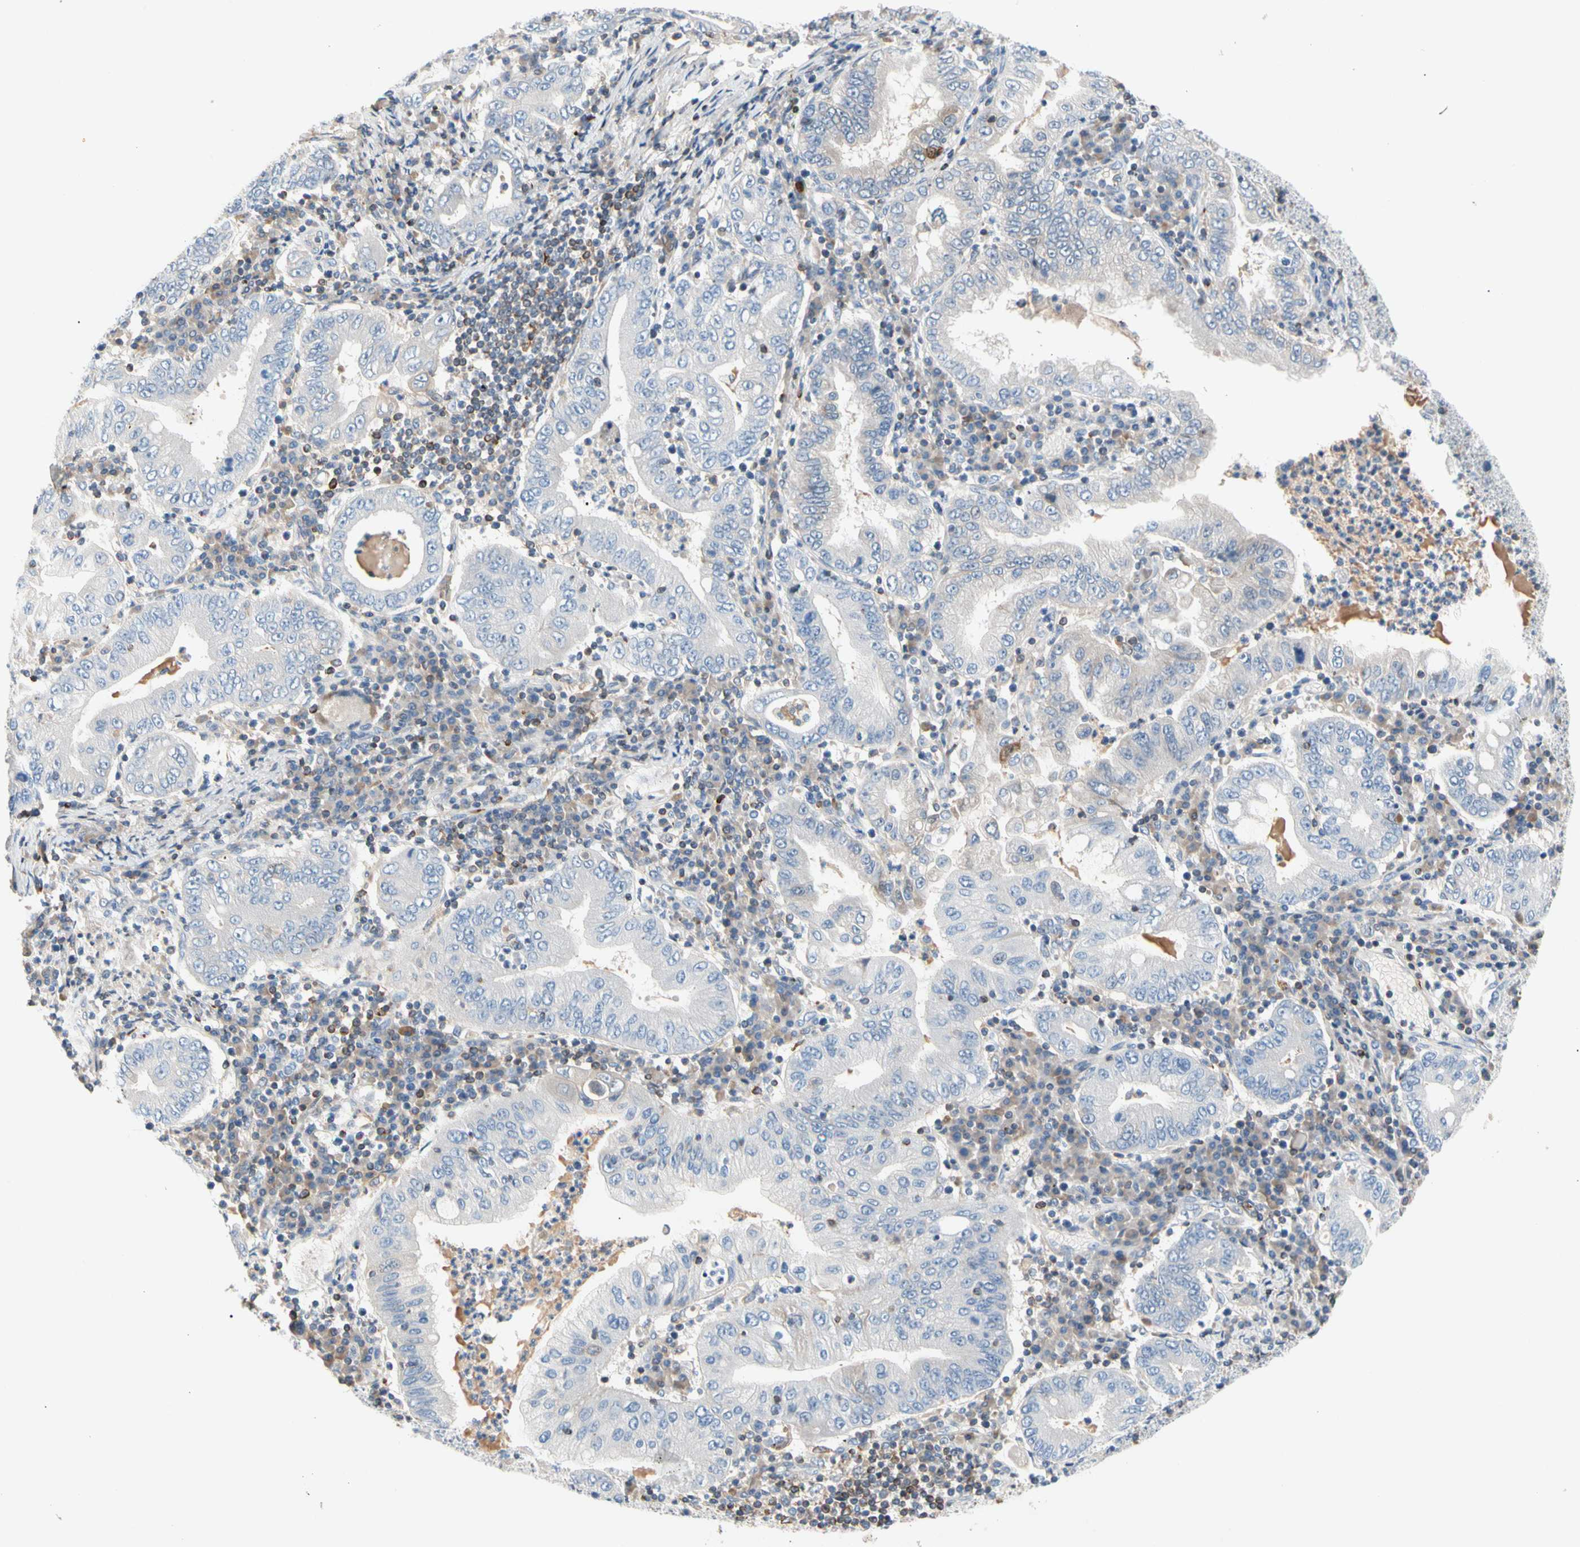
{"staining": {"intensity": "negative", "quantity": "none", "location": "none"}, "tissue": "stomach cancer", "cell_type": "Tumor cells", "image_type": "cancer", "snomed": [{"axis": "morphology", "description": "Normal tissue, NOS"}, {"axis": "morphology", "description": "Adenocarcinoma, NOS"}, {"axis": "topography", "description": "Esophagus"}, {"axis": "topography", "description": "Stomach, upper"}, {"axis": "topography", "description": "Peripheral nerve tissue"}], "caption": "DAB immunohistochemical staining of stomach cancer displays no significant positivity in tumor cells. The staining is performed using DAB (3,3'-diaminobenzidine) brown chromogen with nuclei counter-stained in using hematoxylin.", "gene": "MAP3K3", "patient": {"sex": "male", "age": 62}}